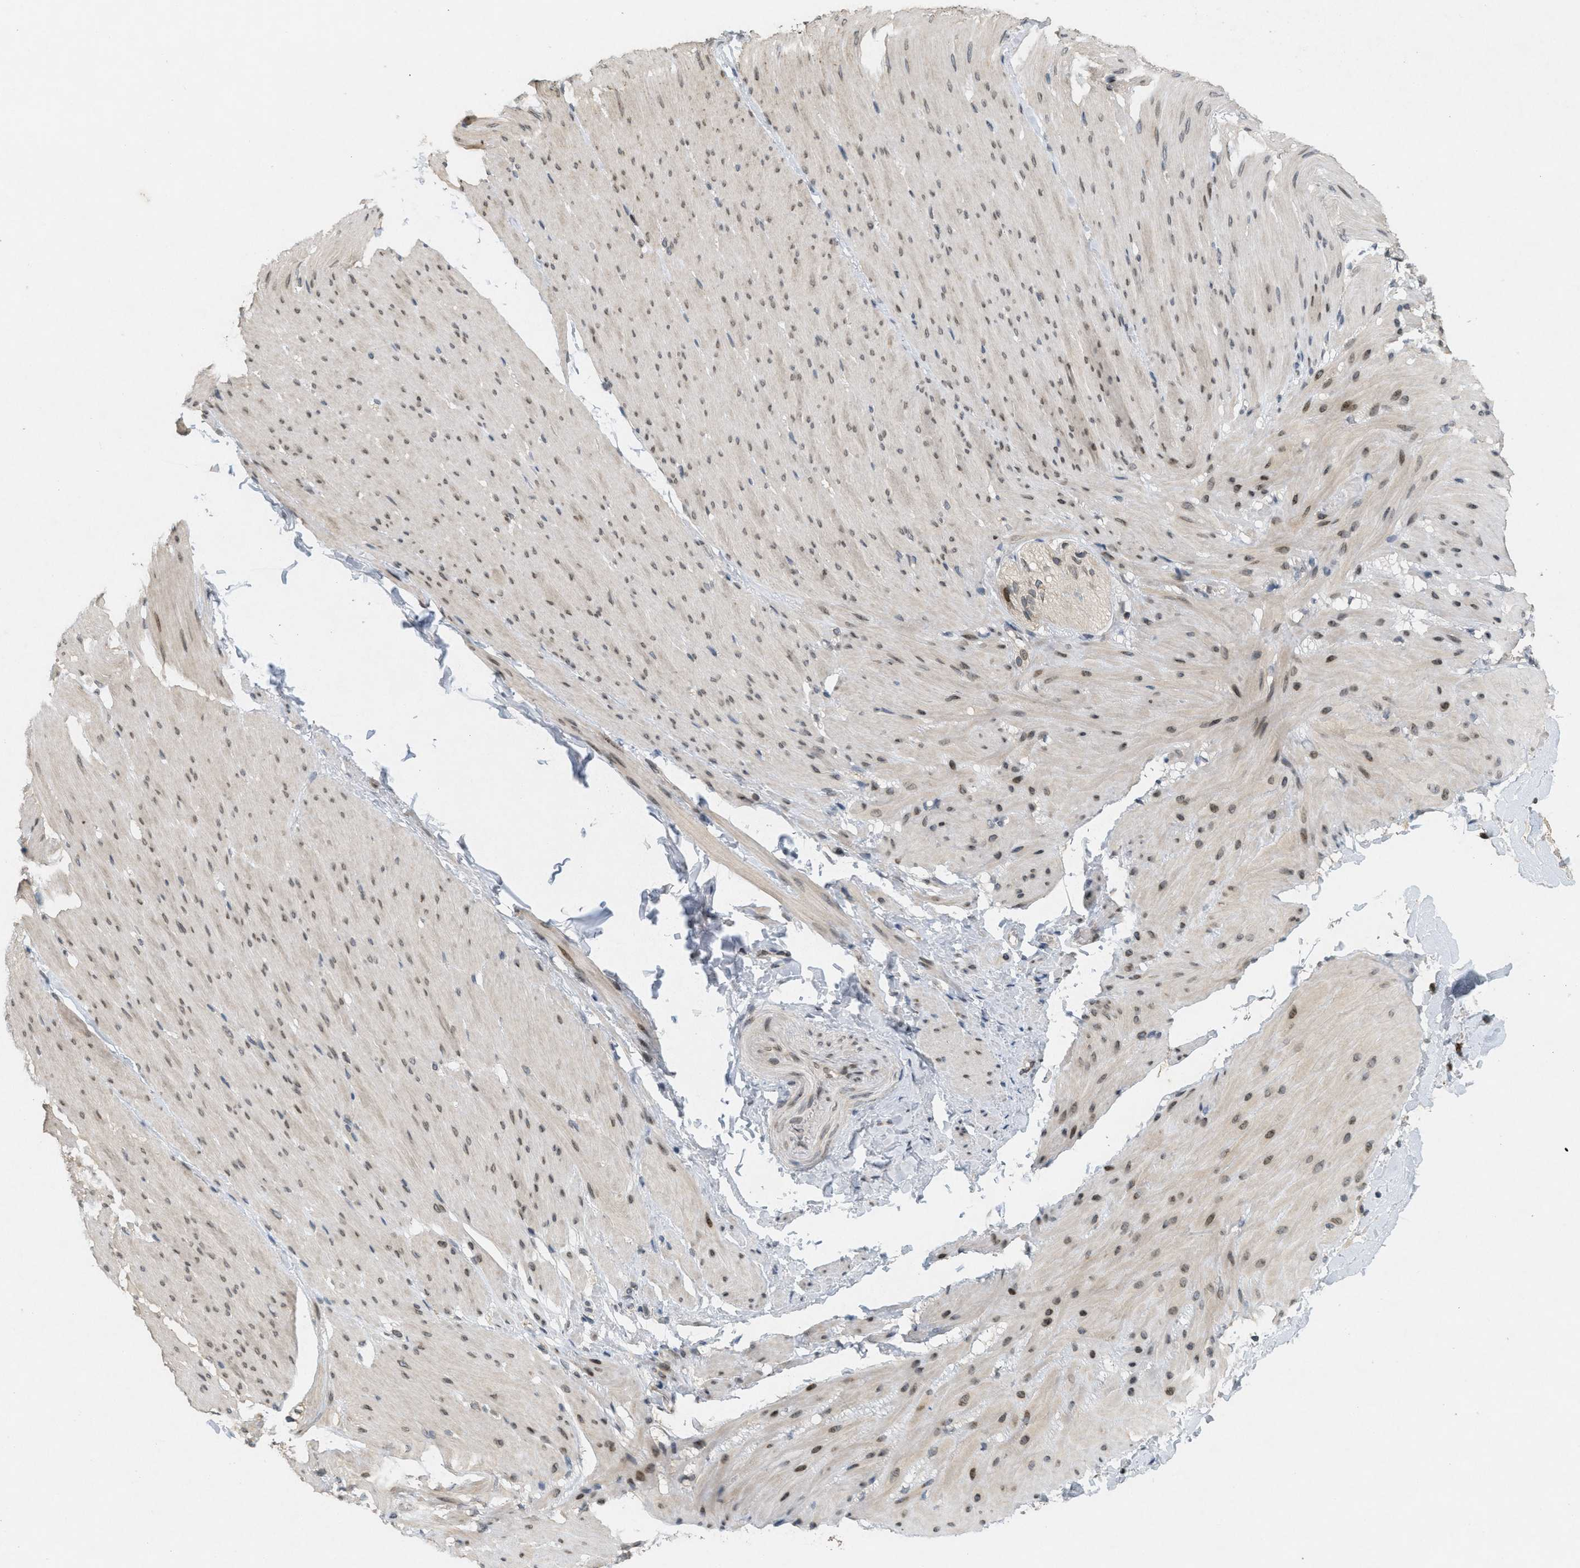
{"staining": {"intensity": "moderate", "quantity": ">75%", "location": "nuclear"}, "tissue": "smooth muscle", "cell_type": "Smooth muscle cells", "image_type": "normal", "snomed": [{"axis": "morphology", "description": "Normal tissue, NOS"}, {"axis": "topography", "description": "Smooth muscle"}, {"axis": "topography", "description": "Colon"}], "caption": "This histopathology image demonstrates immunohistochemistry (IHC) staining of unremarkable smooth muscle, with medium moderate nuclear positivity in about >75% of smooth muscle cells.", "gene": "ABHD6", "patient": {"sex": "male", "age": 67}}